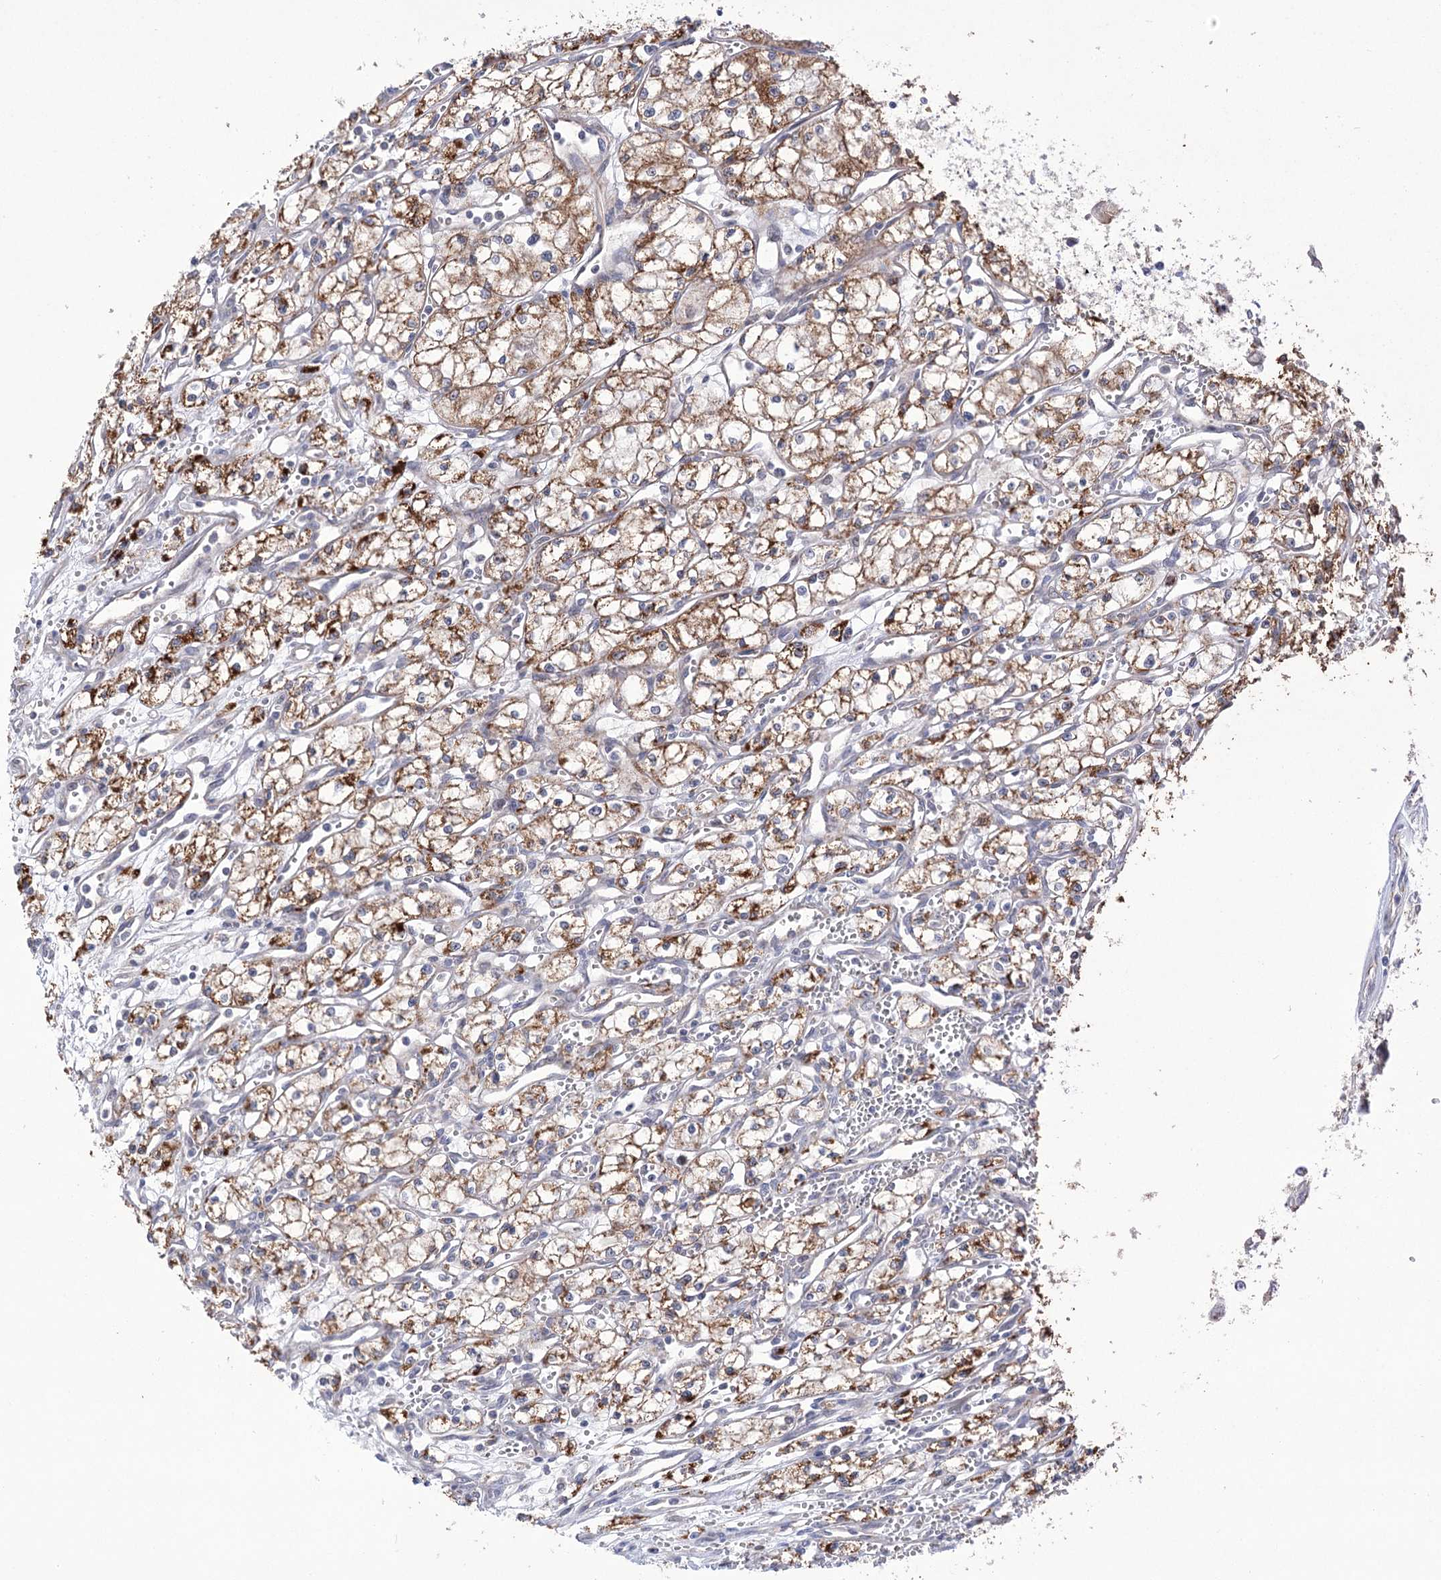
{"staining": {"intensity": "moderate", "quantity": ">75%", "location": "cytoplasmic/membranous"}, "tissue": "renal cancer", "cell_type": "Tumor cells", "image_type": "cancer", "snomed": [{"axis": "morphology", "description": "Adenocarcinoma, NOS"}, {"axis": "topography", "description": "Kidney"}], "caption": "Renal cancer stained for a protein (brown) reveals moderate cytoplasmic/membranous positive staining in about >75% of tumor cells.", "gene": "ECHDC3", "patient": {"sex": "male", "age": 59}}